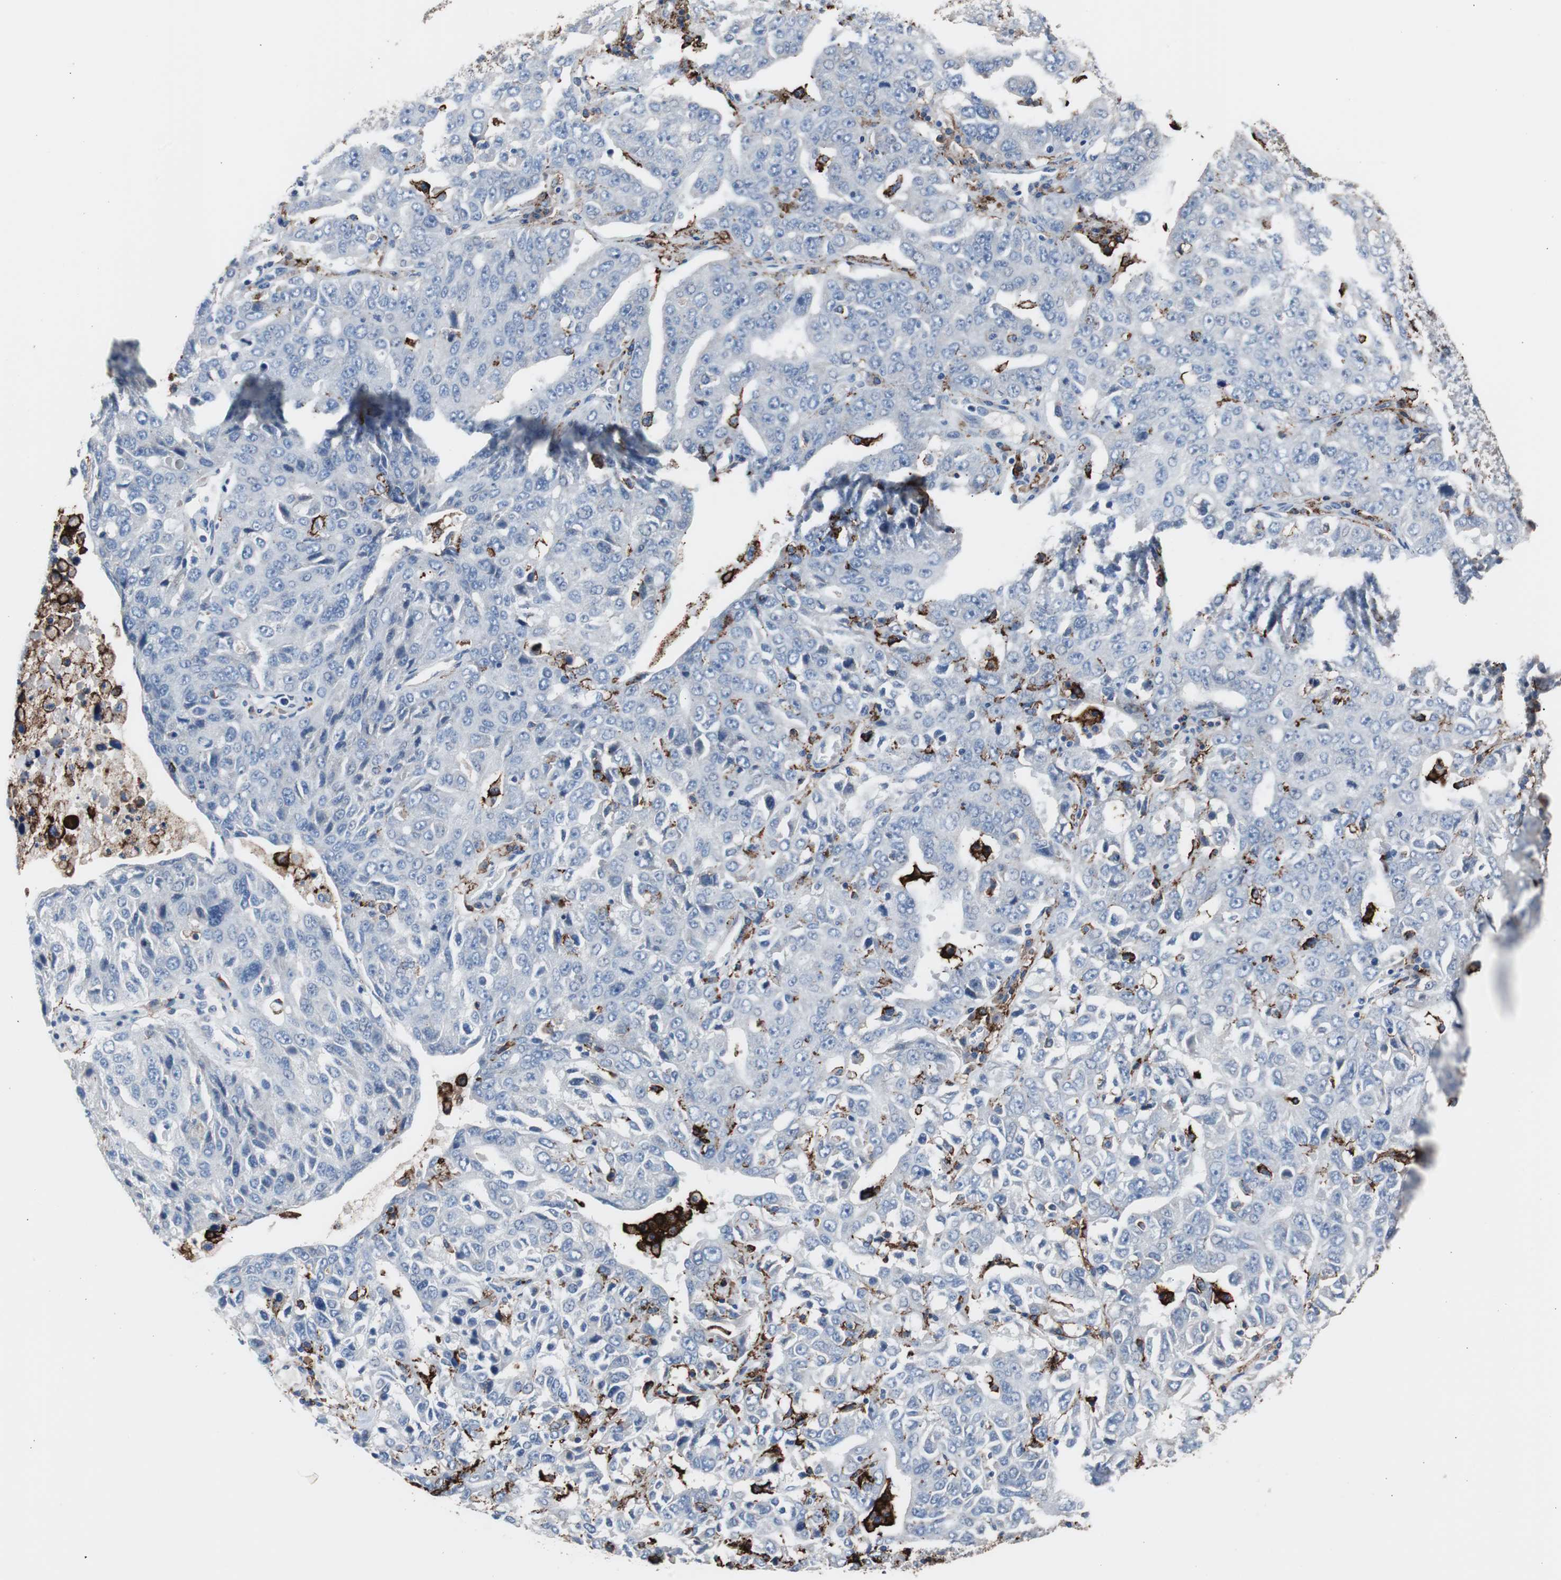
{"staining": {"intensity": "negative", "quantity": "none", "location": "none"}, "tissue": "ovarian cancer", "cell_type": "Tumor cells", "image_type": "cancer", "snomed": [{"axis": "morphology", "description": "Carcinoma, endometroid"}, {"axis": "topography", "description": "Ovary"}], "caption": "DAB immunohistochemical staining of endometroid carcinoma (ovarian) demonstrates no significant positivity in tumor cells. The staining was performed using DAB to visualize the protein expression in brown, while the nuclei were stained in blue with hematoxylin (Magnification: 20x).", "gene": "FCGR2B", "patient": {"sex": "female", "age": 62}}